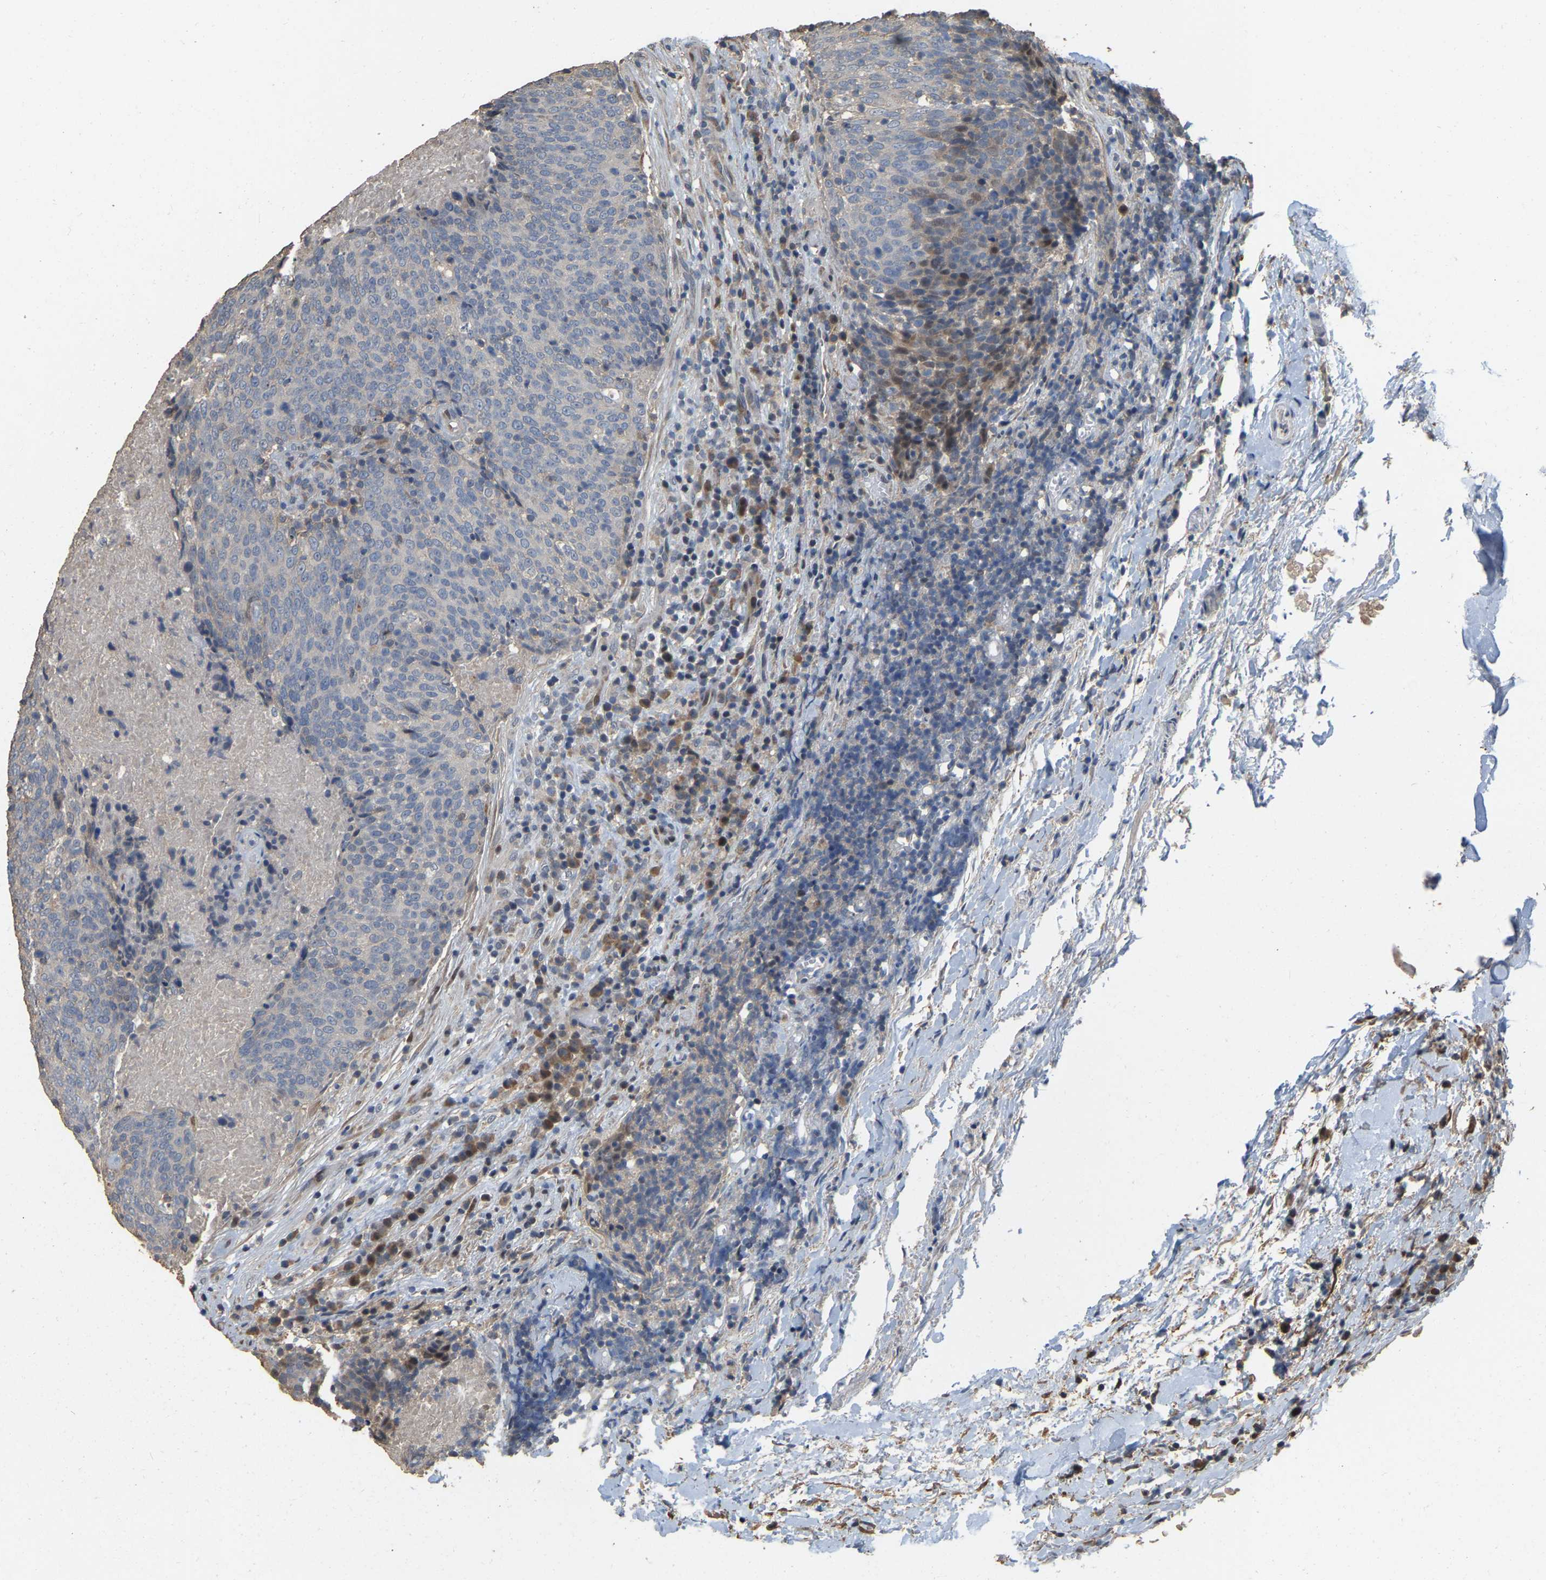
{"staining": {"intensity": "negative", "quantity": "none", "location": "none"}, "tissue": "head and neck cancer", "cell_type": "Tumor cells", "image_type": "cancer", "snomed": [{"axis": "morphology", "description": "Squamous cell carcinoma, NOS"}, {"axis": "morphology", "description": "Squamous cell carcinoma, metastatic, NOS"}, {"axis": "topography", "description": "Lymph node"}, {"axis": "topography", "description": "Head-Neck"}], "caption": "Immunohistochemical staining of head and neck metastatic squamous cell carcinoma displays no significant positivity in tumor cells.", "gene": "NCS1", "patient": {"sex": "male", "age": 62}}